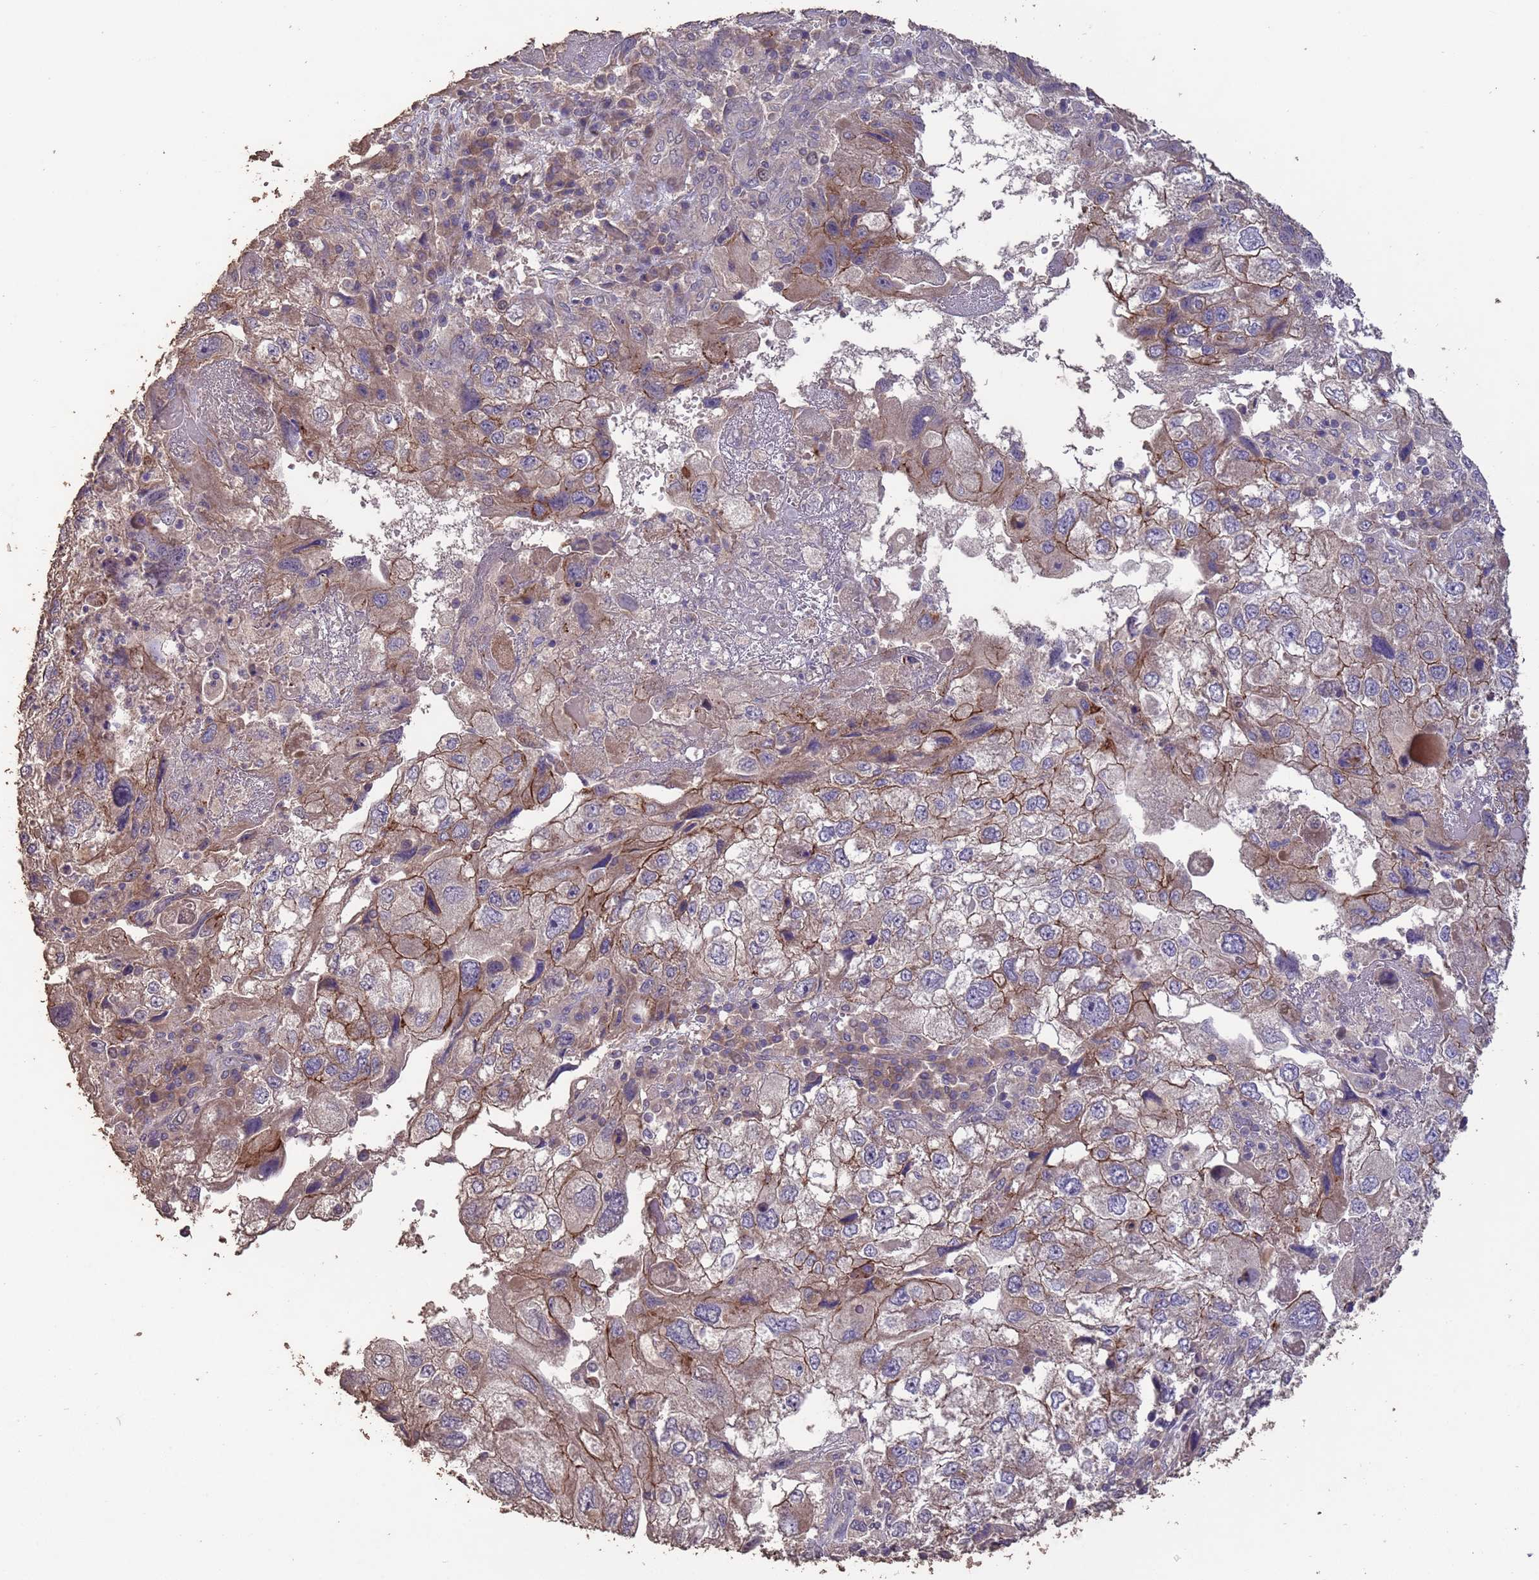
{"staining": {"intensity": "moderate", "quantity": "25%-75%", "location": "cytoplasmic/membranous"}, "tissue": "endometrial cancer", "cell_type": "Tumor cells", "image_type": "cancer", "snomed": [{"axis": "morphology", "description": "Adenocarcinoma, NOS"}, {"axis": "topography", "description": "Endometrium"}], "caption": "Protein staining of endometrial cancer tissue exhibits moderate cytoplasmic/membranous positivity in approximately 25%-75% of tumor cells.", "gene": "SLC9B2", "patient": {"sex": "female", "age": 49}}